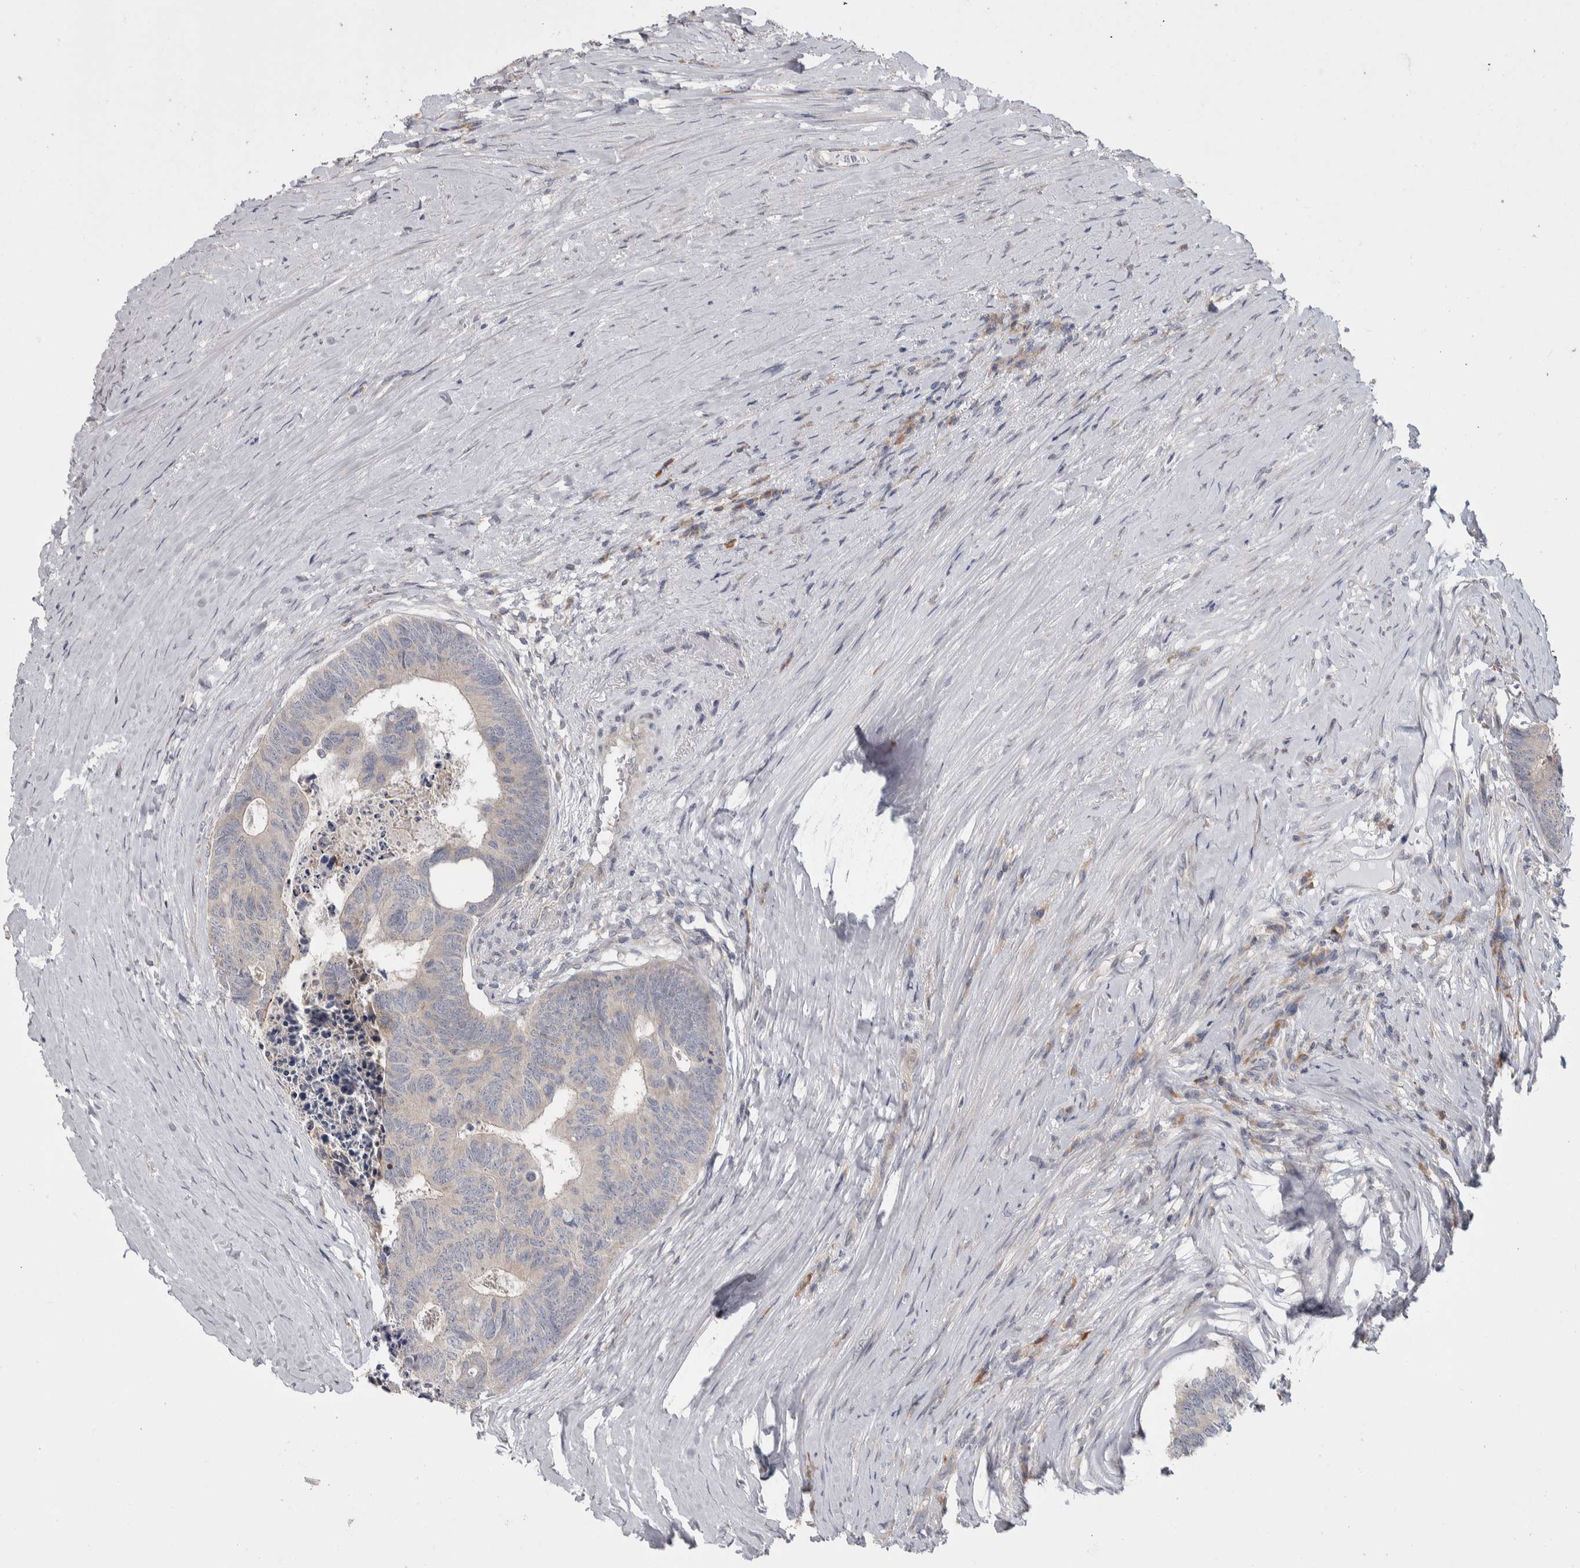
{"staining": {"intensity": "negative", "quantity": "none", "location": "none"}, "tissue": "colorectal cancer", "cell_type": "Tumor cells", "image_type": "cancer", "snomed": [{"axis": "morphology", "description": "Adenocarcinoma, NOS"}, {"axis": "topography", "description": "Colon"}], "caption": "Immunohistochemistry of colorectal cancer reveals no staining in tumor cells. The staining was performed using DAB (3,3'-diaminobenzidine) to visualize the protein expression in brown, while the nuclei were stained in blue with hematoxylin (Magnification: 20x).", "gene": "IBTK", "patient": {"sex": "female", "age": 67}}